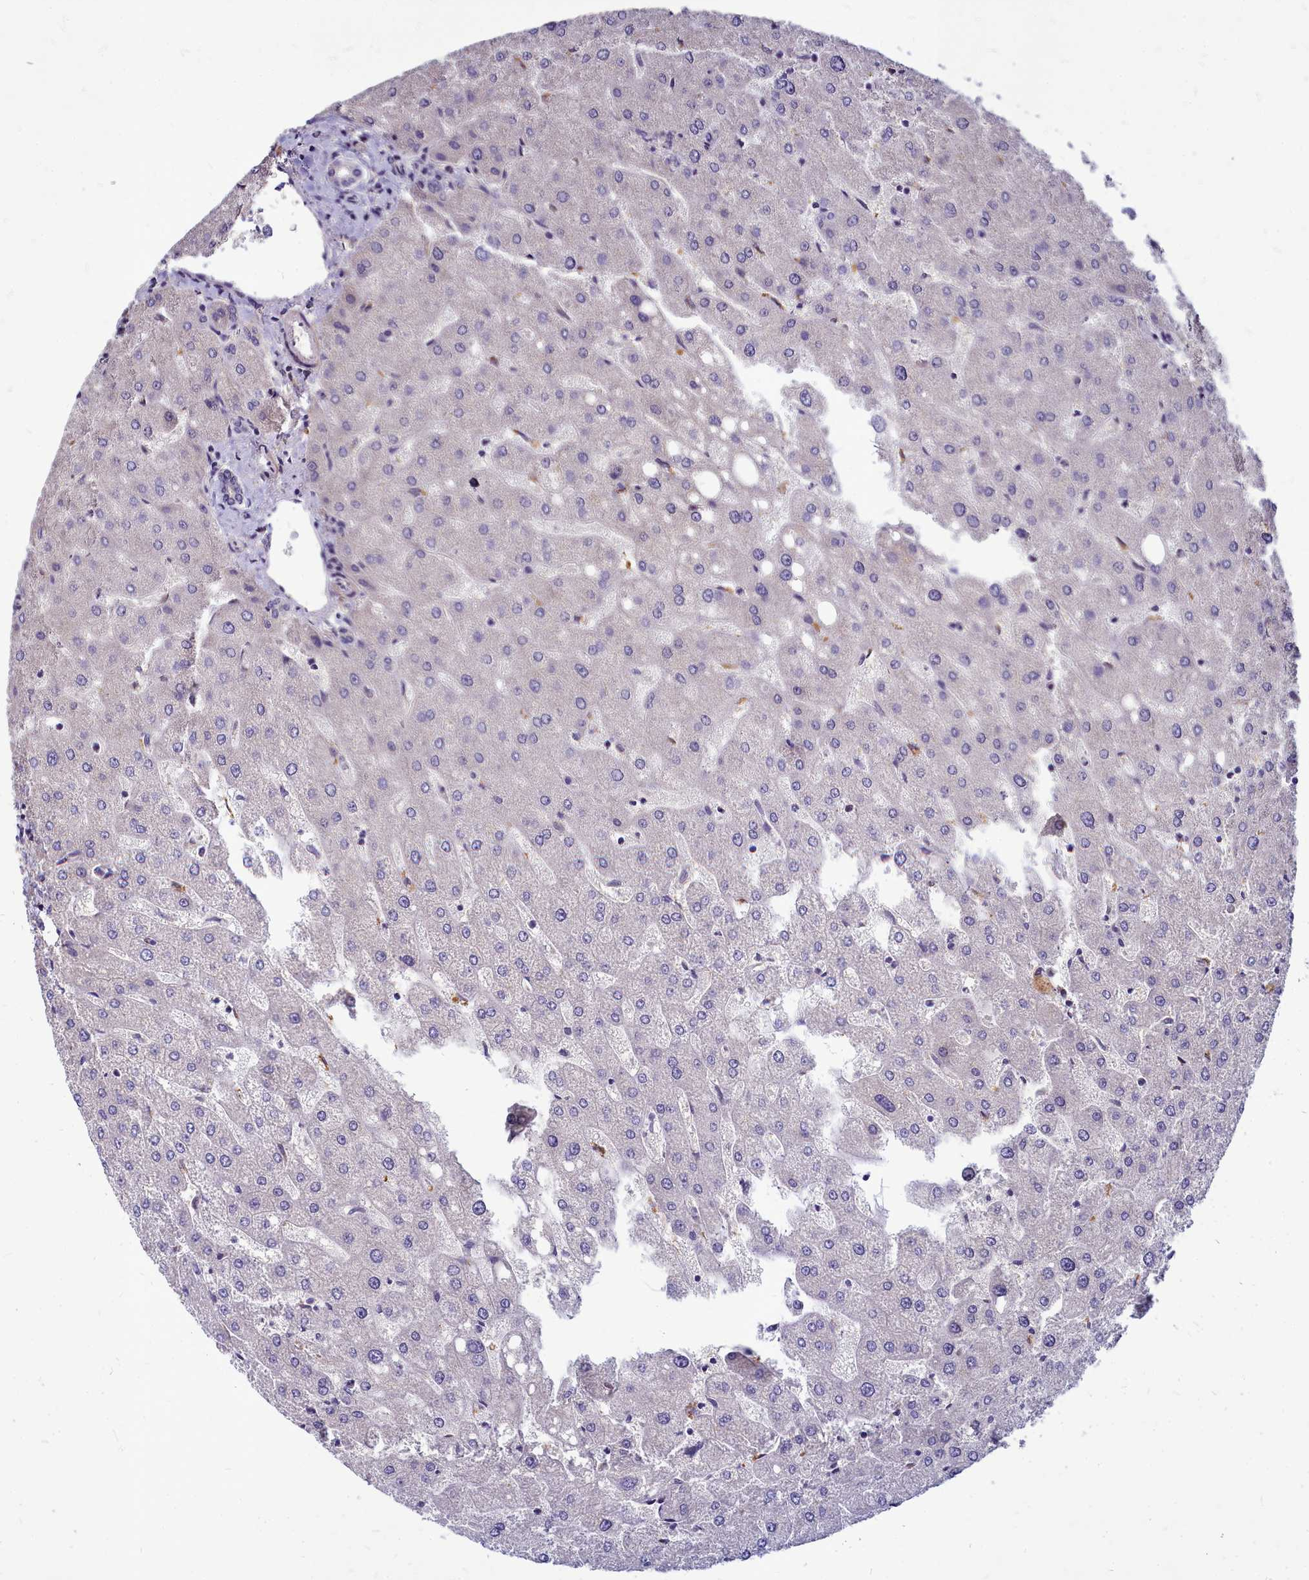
{"staining": {"intensity": "negative", "quantity": "none", "location": "none"}, "tissue": "liver", "cell_type": "Cholangiocytes", "image_type": "normal", "snomed": [{"axis": "morphology", "description": "Normal tissue, NOS"}, {"axis": "topography", "description": "Liver"}], "caption": "Photomicrograph shows no significant protein expression in cholangiocytes of unremarkable liver. The staining was performed using DAB (3,3'-diaminobenzidine) to visualize the protein expression in brown, while the nuclei were stained in blue with hematoxylin (Magnification: 20x).", "gene": "SMPD4", "patient": {"sex": "male", "age": 67}}